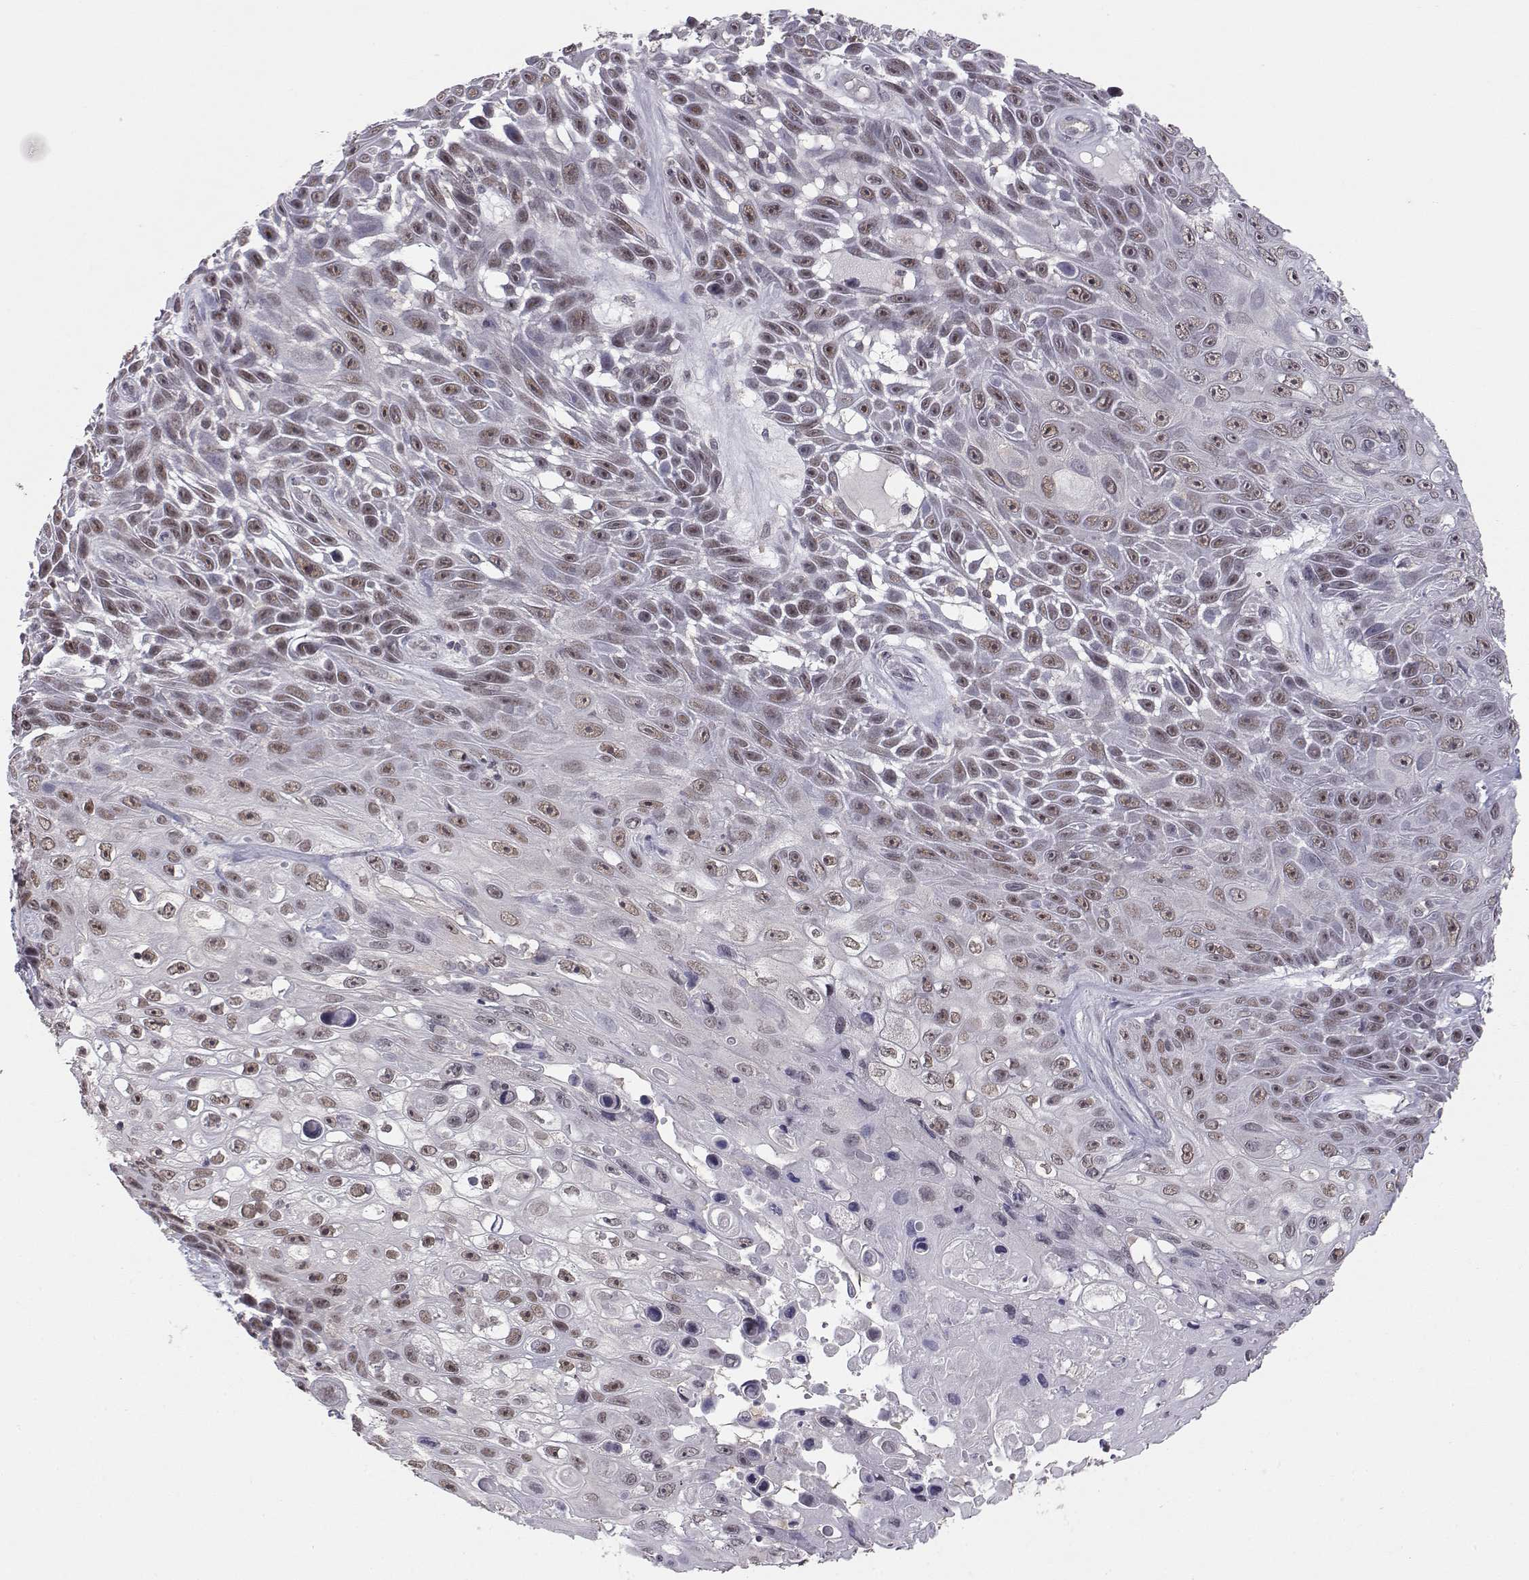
{"staining": {"intensity": "weak", "quantity": ">75%", "location": "nuclear"}, "tissue": "skin cancer", "cell_type": "Tumor cells", "image_type": "cancer", "snomed": [{"axis": "morphology", "description": "Squamous cell carcinoma, NOS"}, {"axis": "topography", "description": "Skin"}], "caption": "Protein expression analysis of squamous cell carcinoma (skin) shows weak nuclear expression in about >75% of tumor cells.", "gene": "KIF13B", "patient": {"sex": "male", "age": 82}}